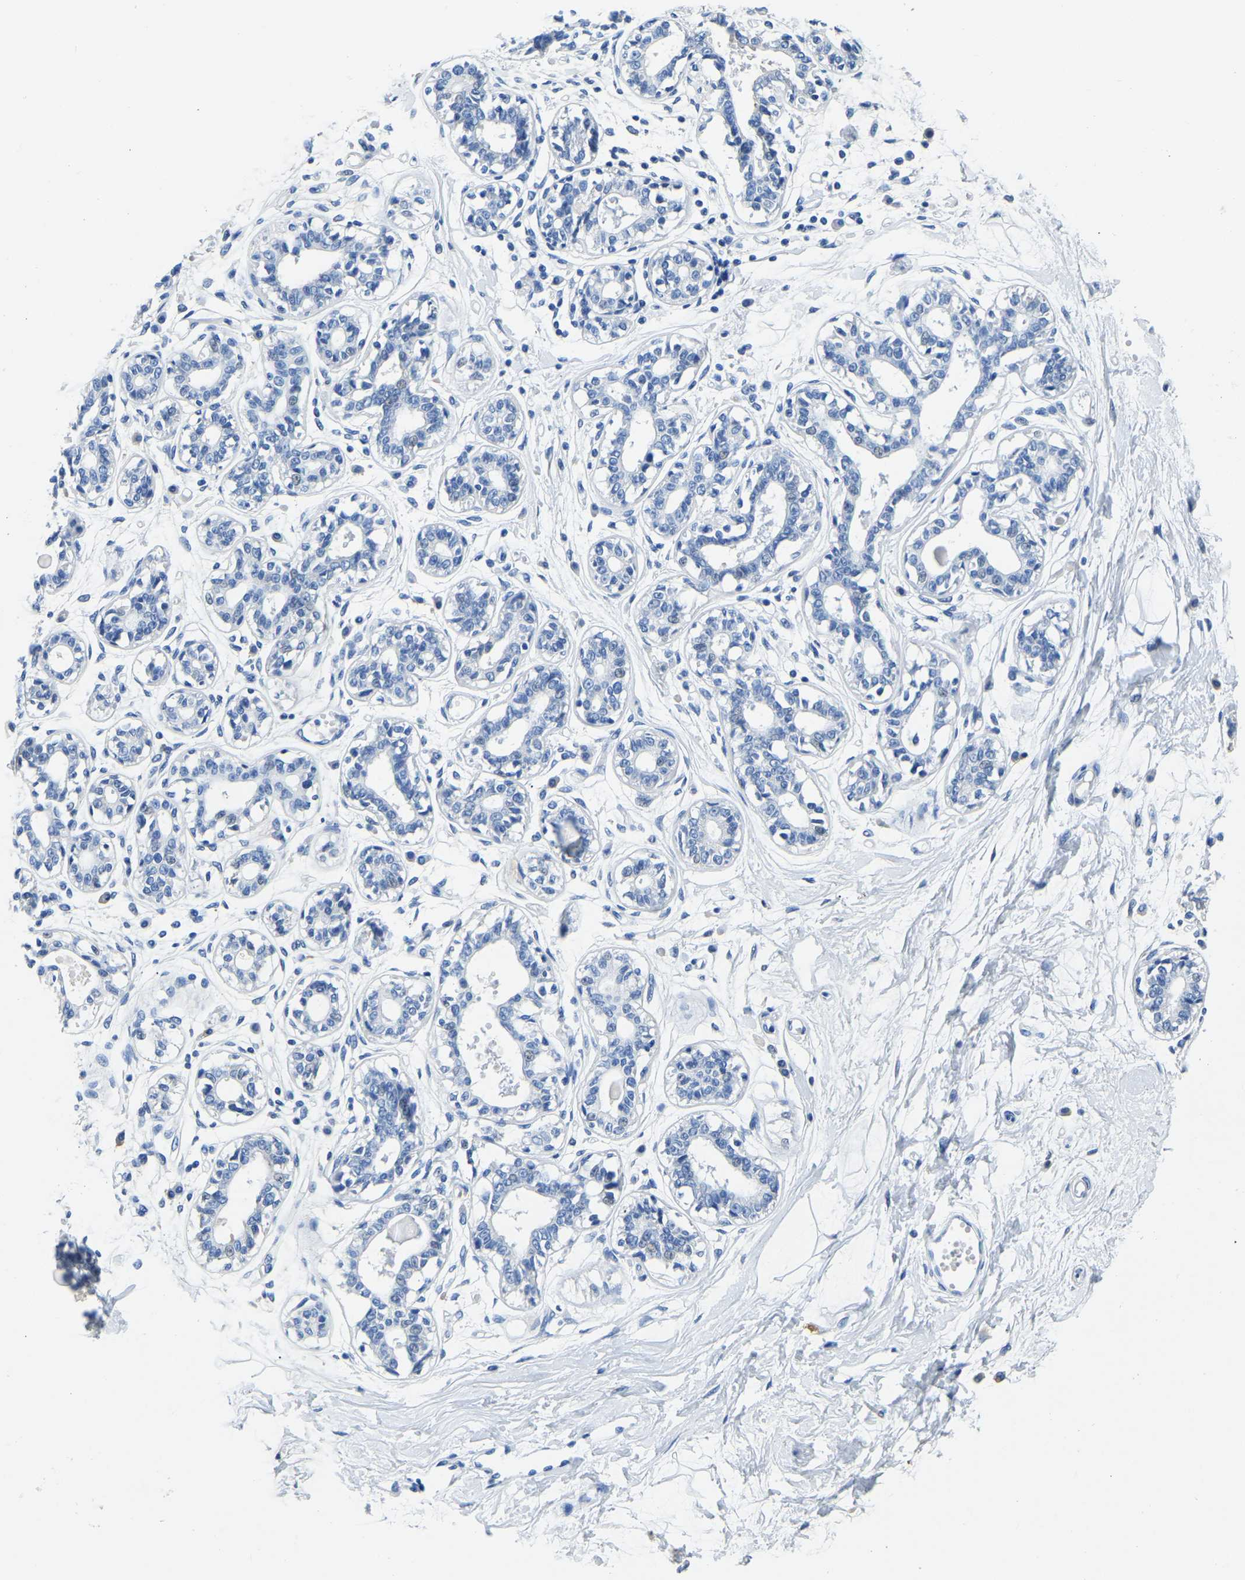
{"staining": {"intensity": "negative", "quantity": "none", "location": "none"}, "tissue": "breast", "cell_type": "Adipocytes", "image_type": "normal", "snomed": [{"axis": "morphology", "description": "Normal tissue, NOS"}, {"axis": "topography", "description": "Breast"}], "caption": "A high-resolution micrograph shows immunohistochemistry staining of unremarkable breast, which demonstrates no significant positivity in adipocytes.", "gene": "ZDHHC13", "patient": {"sex": "female", "age": 45}}